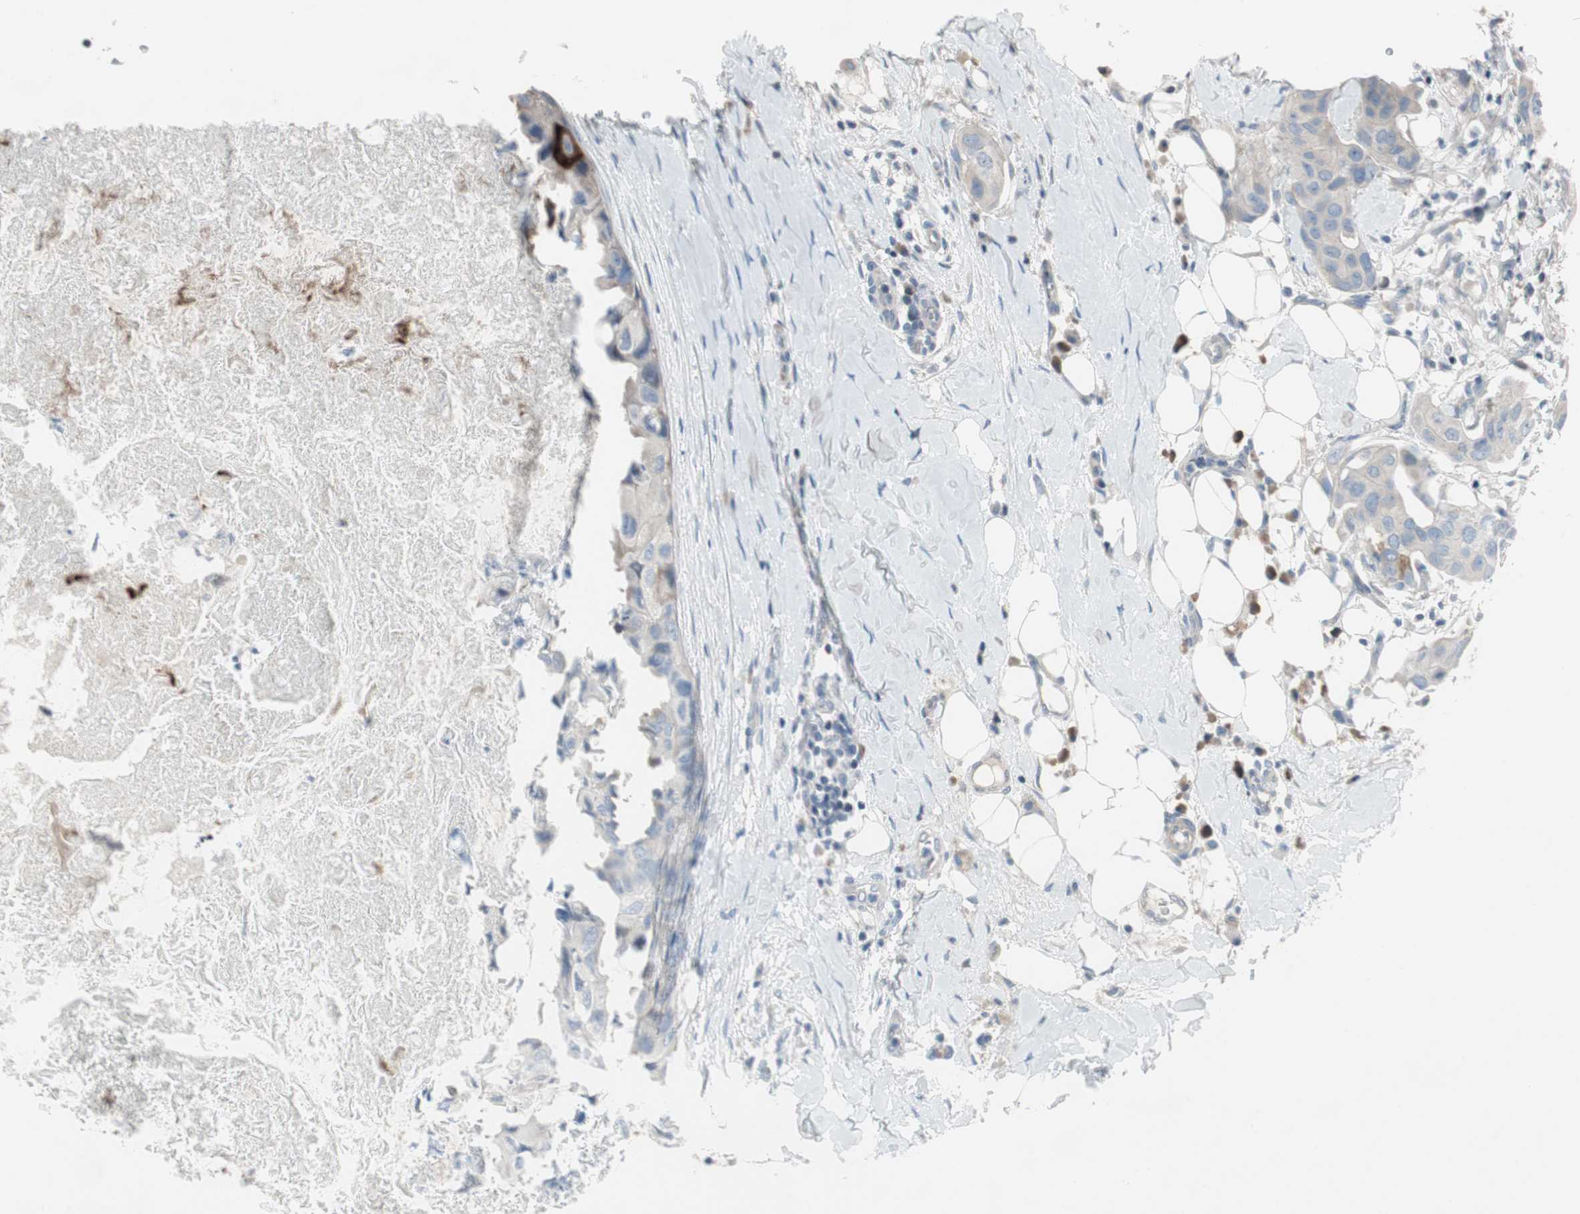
{"staining": {"intensity": "negative", "quantity": "none", "location": "none"}, "tissue": "breast cancer", "cell_type": "Tumor cells", "image_type": "cancer", "snomed": [{"axis": "morphology", "description": "Duct carcinoma"}, {"axis": "topography", "description": "Breast"}], "caption": "An immunohistochemistry micrograph of breast cancer is shown. There is no staining in tumor cells of breast cancer.", "gene": "PIGR", "patient": {"sex": "female", "age": 40}}